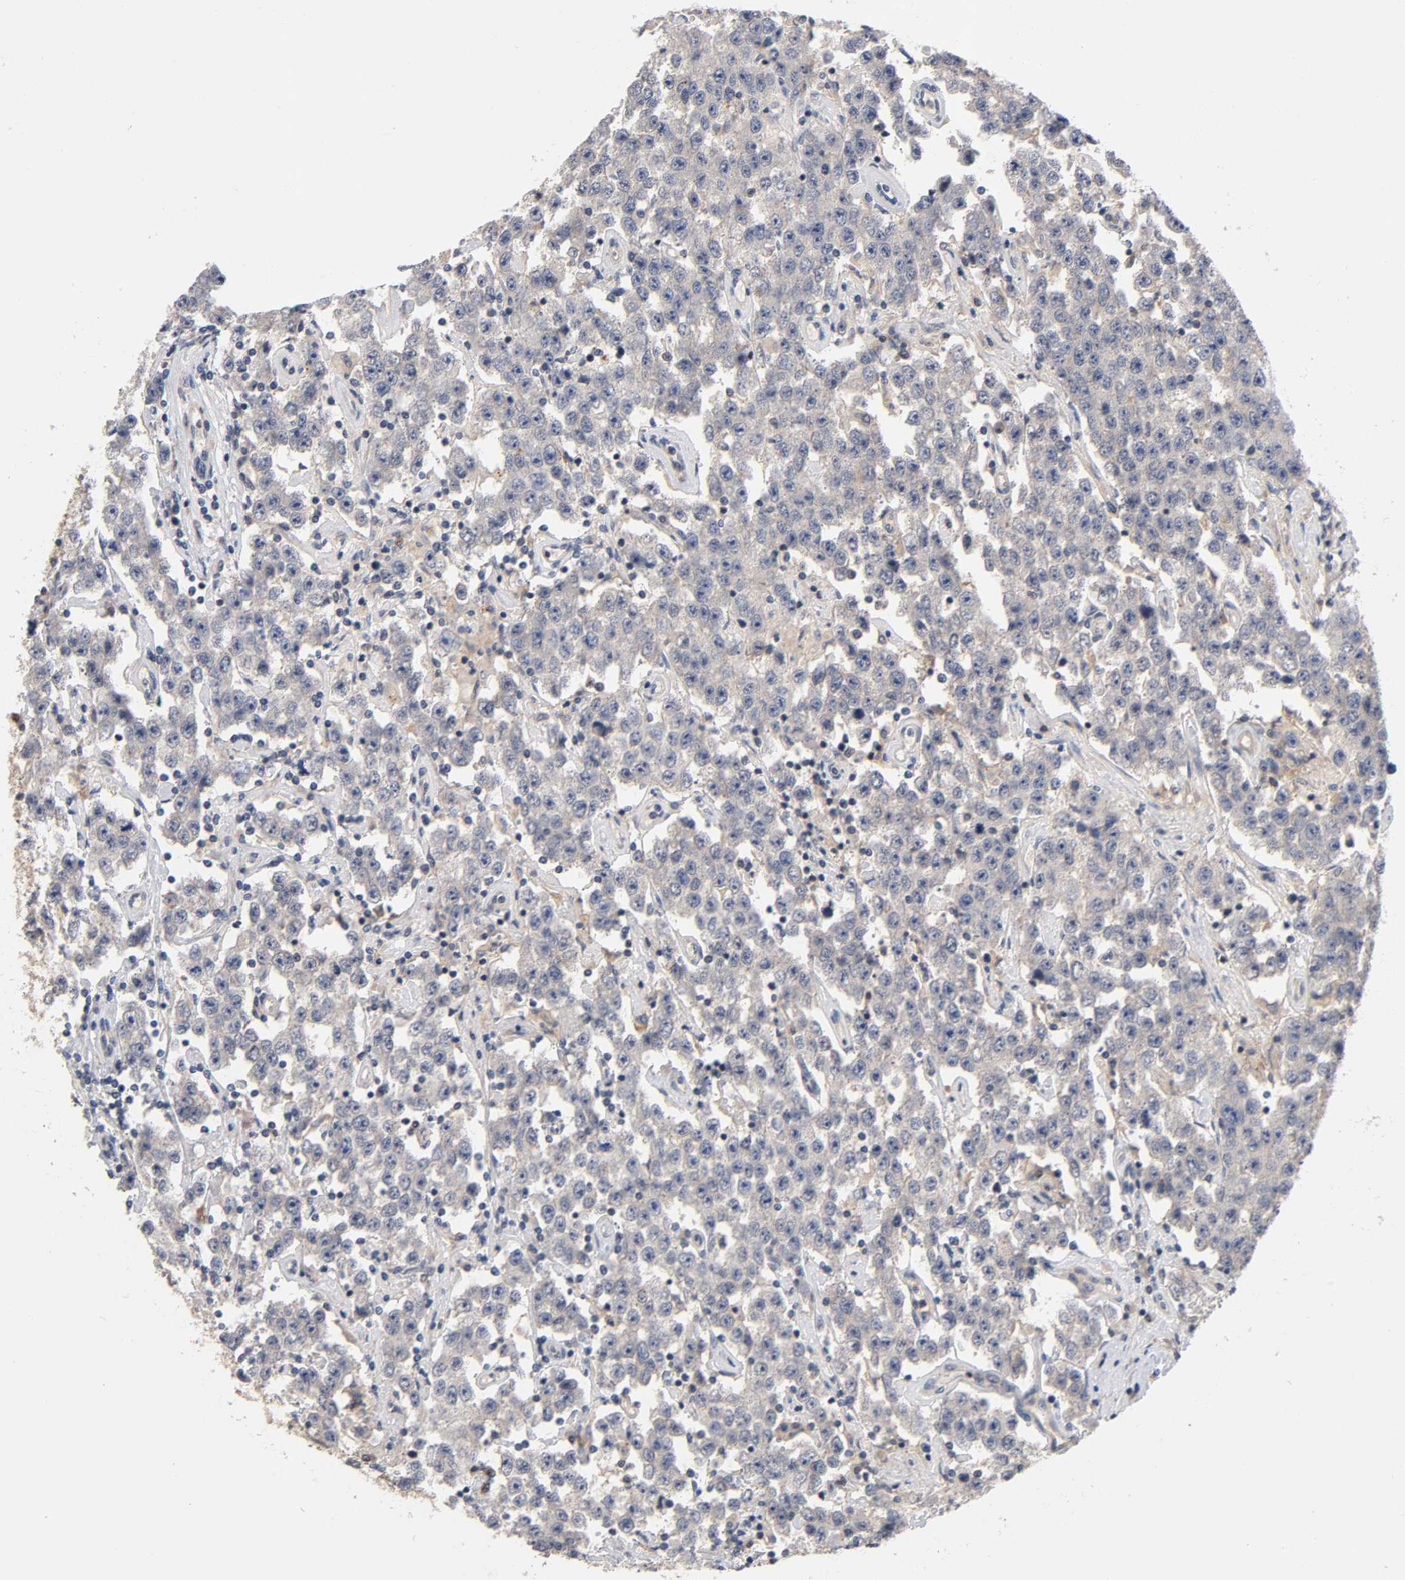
{"staining": {"intensity": "weak", "quantity": ">75%", "location": "cytoplasmic/membranous"}, "tissue": "testis cancer", "cell_type": "Tumor cells", "image_type": "cancer", "snomed": [{"axis": "morphology", "description": "Seminoma, NOS"}, {"axis": "topography", "description": "Testis"}], "caption": "There is low levels of weak cytoplasmic/membranous staining in tumor cells of seminoma (testis), as demonstrated by immunohistochemical staining (brown color).", "gene": "PRKAB1", "patient": {"sex": "male", "age": 52}}